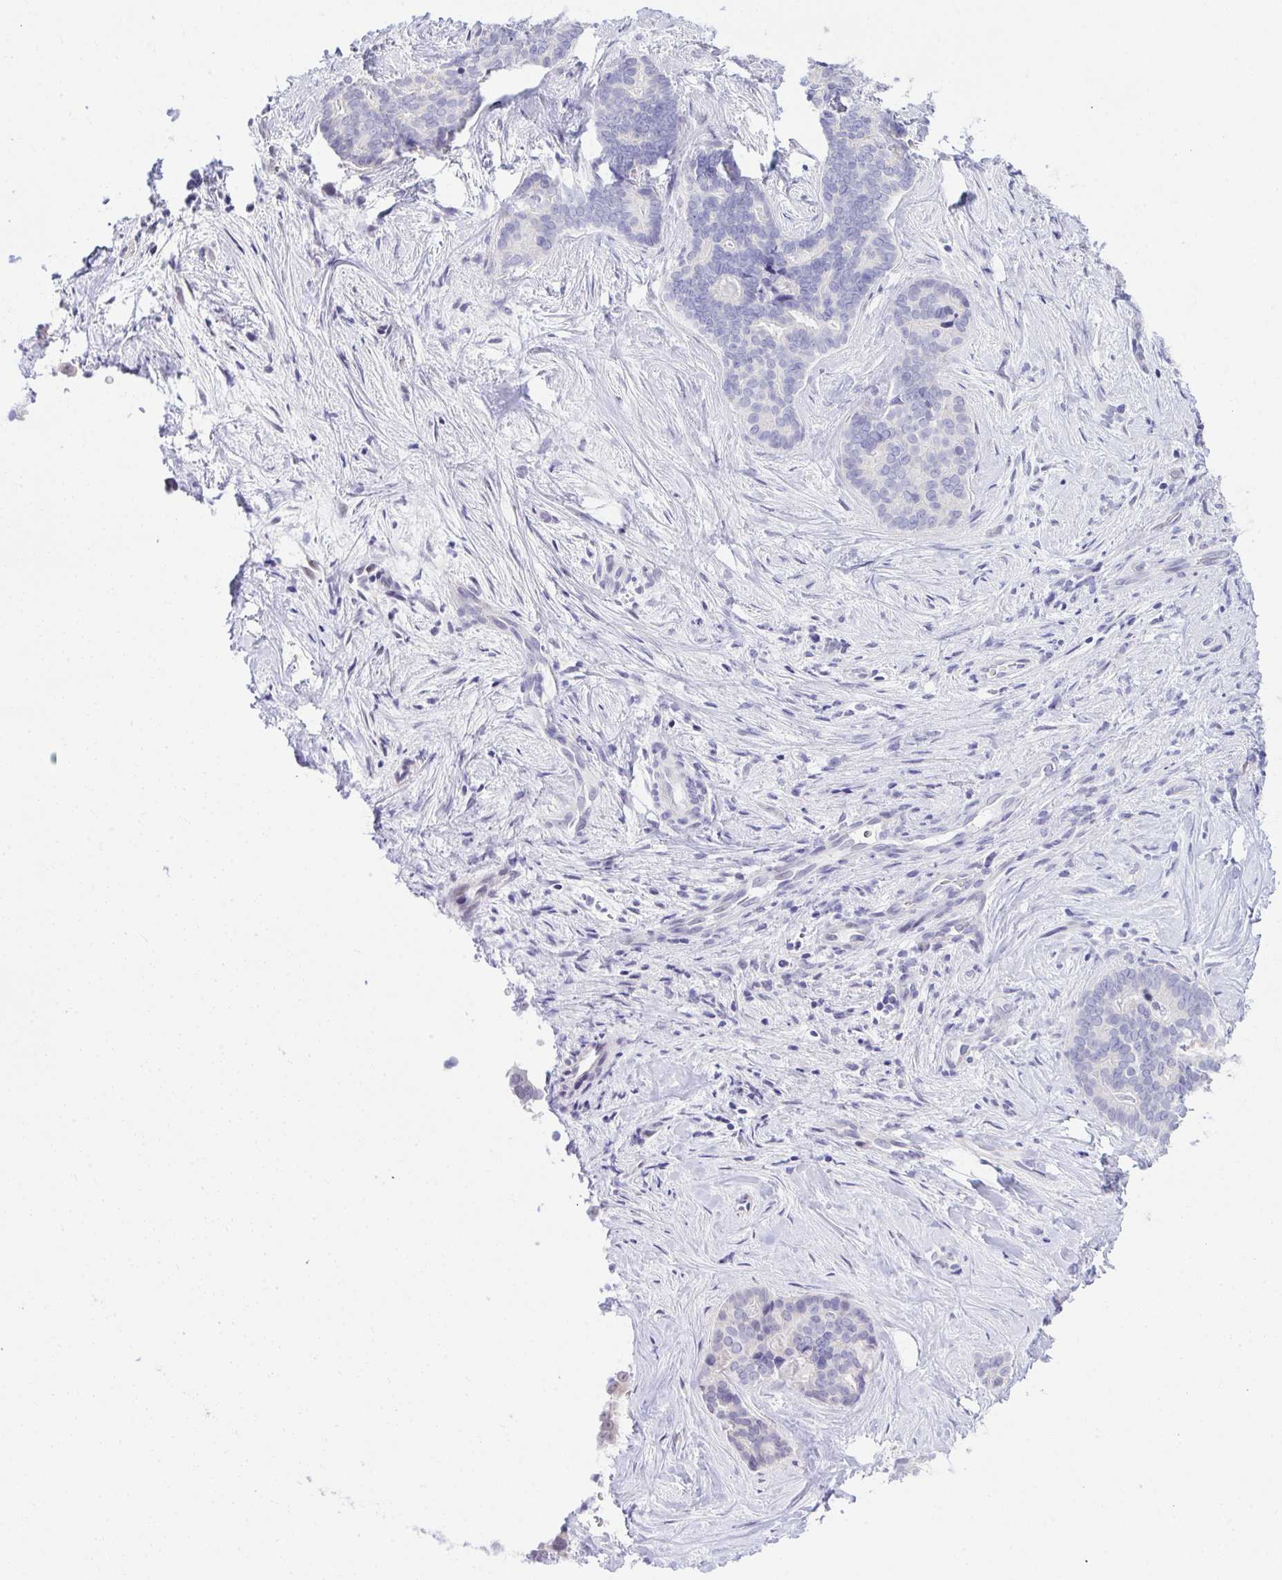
{"staining": {"intensity": "negative", "quantity": "none", "location": "none"}, "tissue": "liver cancer", "cell_type": "Tumor cells", "image_type": "cancer", "snomed": [{"axis": "morphology", "description": "Cholangiocarcinoma"}, {"axis": "topography", "description": "Liver"}], "caption": "Tumor cells are negative for brown protein staining in cholangiocarcinoma (liver). (DAB (3,3'-diaminobenzidine) immunohistochemistry, high magnification).", "gene": "EID3", "patient": {"sex": "female", "age": 64}}